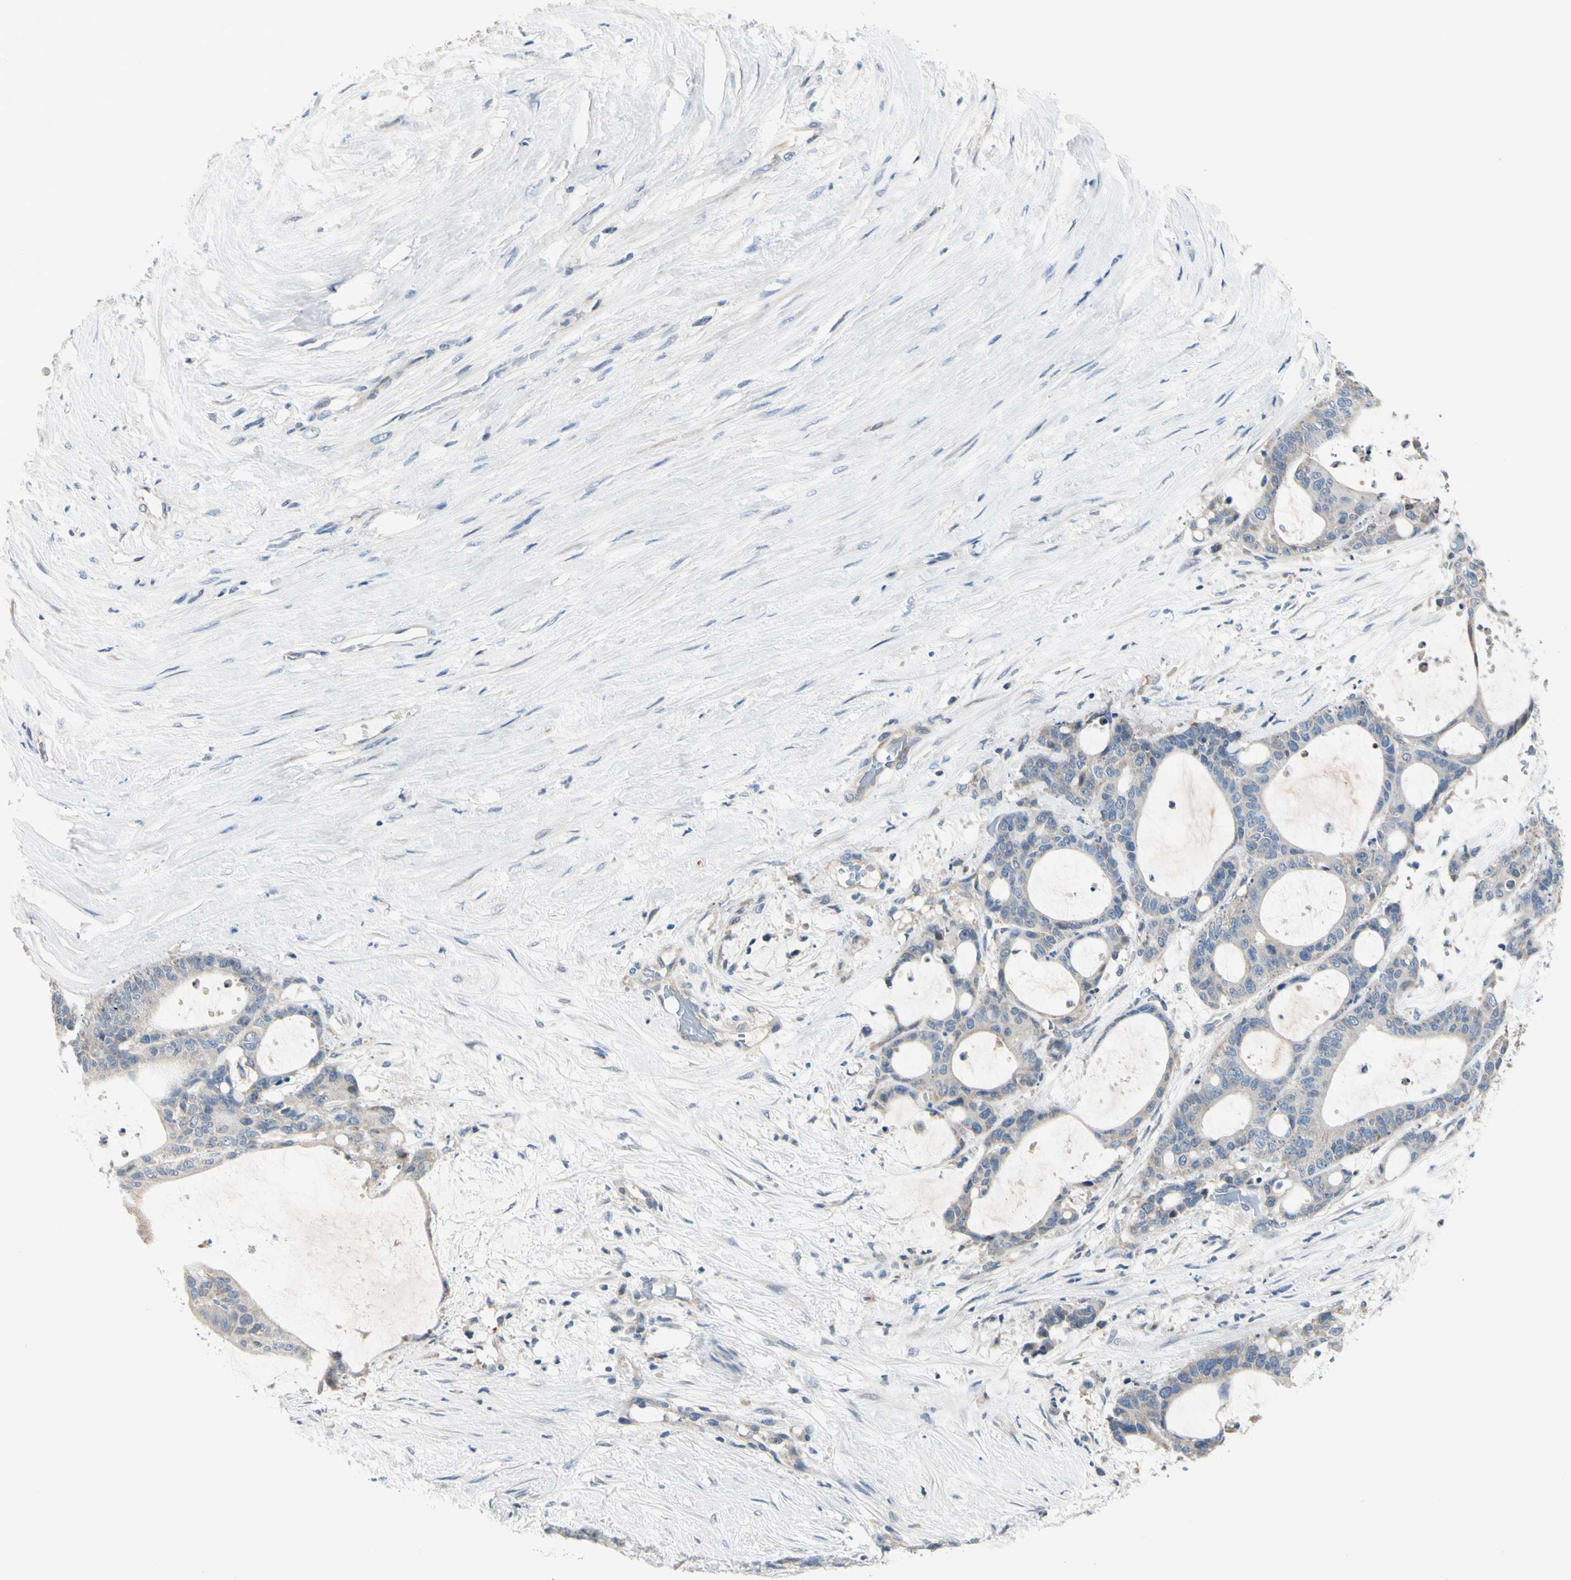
{"staining": {"intensity": "weak", "quantity": "<25%", "location": "cytoplasmic/membranous"}, "tissue": "liver cancer", "cell_type": "Tumor cells", "image_type": "cancer", "snomed": [{"axis": "morphology", "description": "Cholangiocarcinoma"}, {"axis": "topography", "description": "Liver"}], "caption": "Cholangiocarcinoma (liver) was stained to show a protein in brown. There is no significant expression in tumor cells.", "gene": "GPR153", "patient": {"sex": "female", "age": 73}}